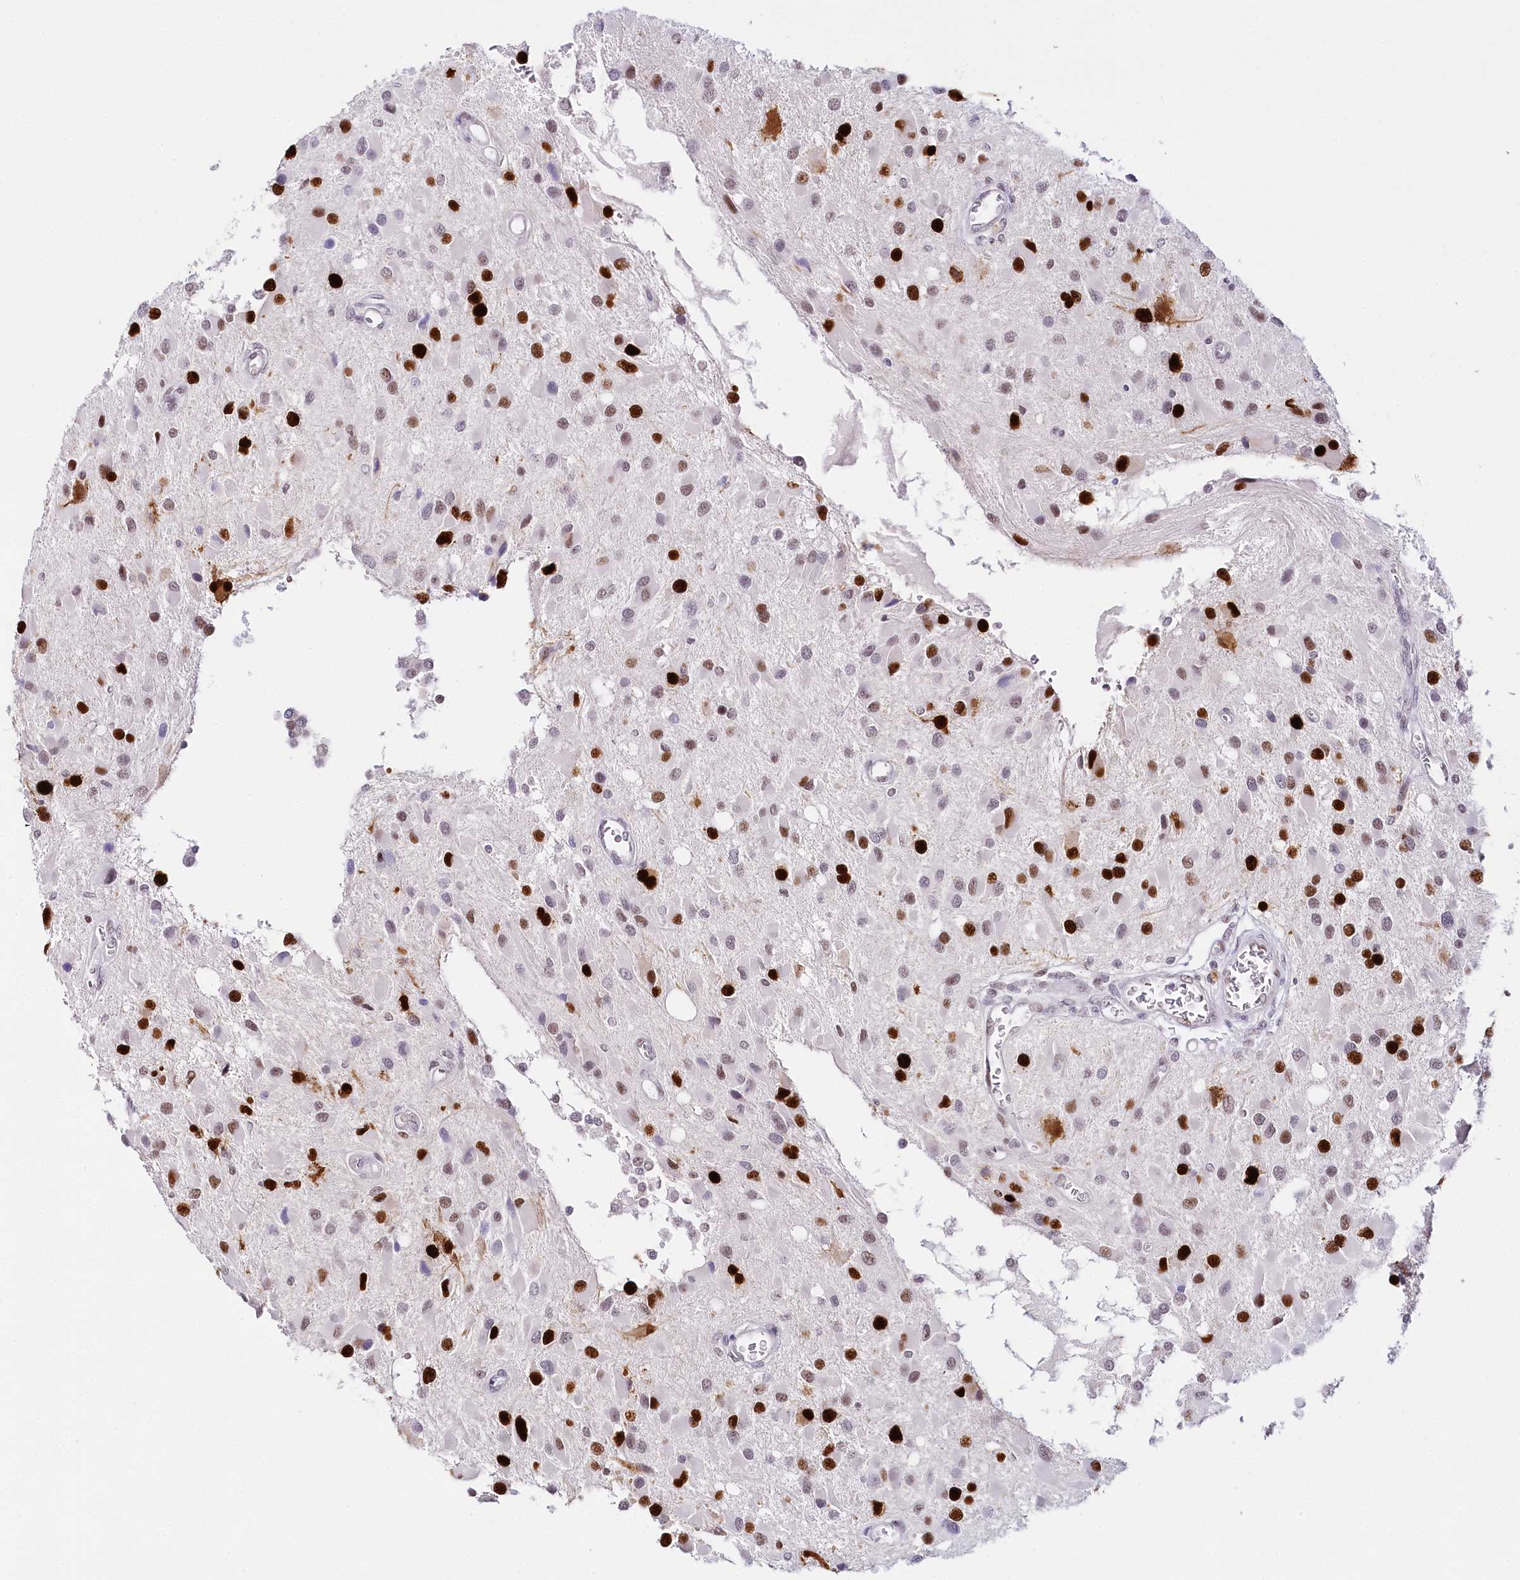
{"staining": {"intensity": "strong", "quantity": "25%-75%", "location": "nuclear"}, "tissue": "glioma", "cell_type": "Tumor cells", "image_type": "cancer", "snomed": [{"axis": "morphology", "description": "Glioma, malignant, High grade"}, {"axis": "topography", "description": "Brain"}], "caption": "This is a photomicrograph of IHC staining of malignant glioma (high-grade), which shows strong positivity in the nuclear of tumor cells.", "gene": "TP53", "patient": {"sex": "male", "age": 53}}